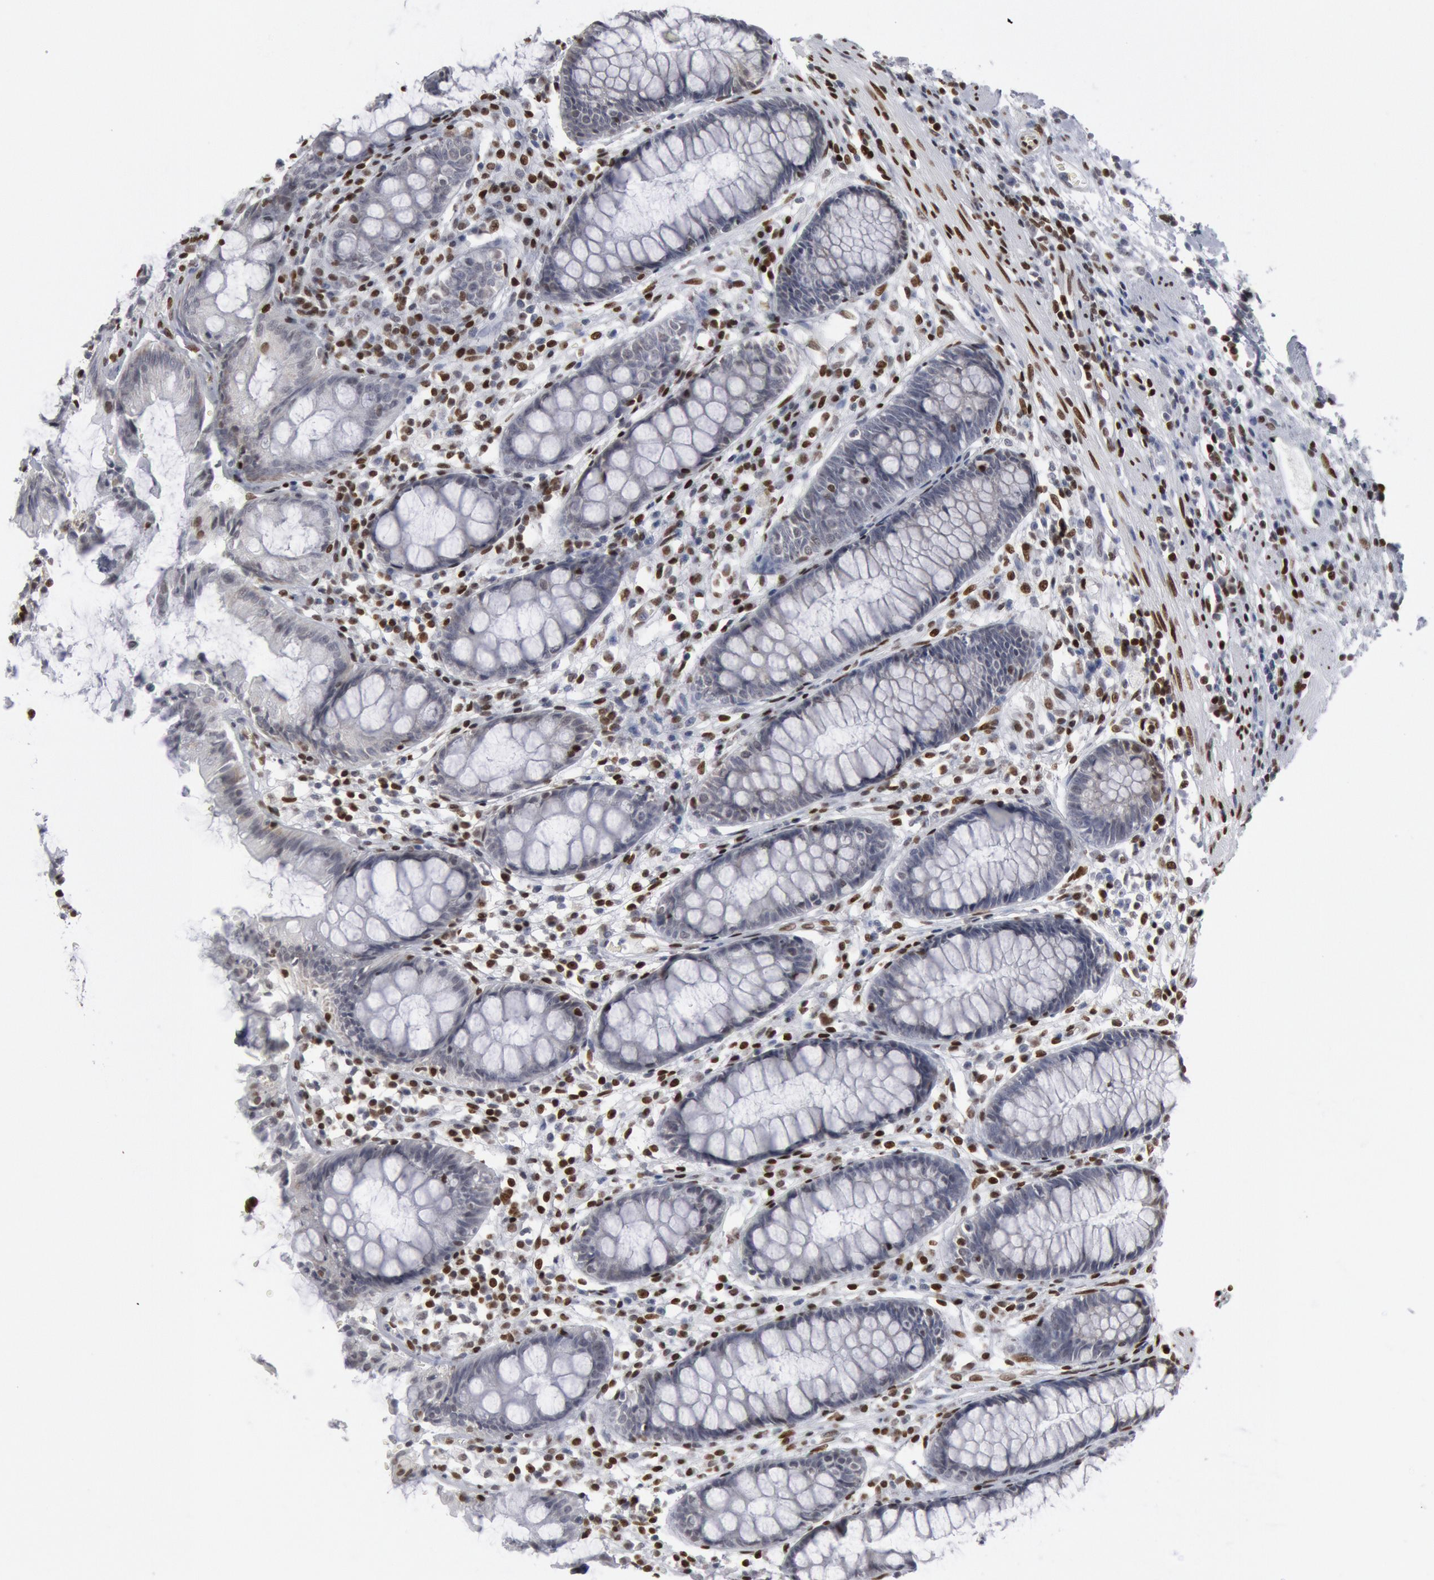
{"staining": {"intensity": "negative", "quantity": "none", "location": "none"}, "tissue": "rectum", "cell_type": "Glandular cells", "image_type": "normal", "snomed": [{"axis": "morphology", "description": "Normal tissue, NOS"}, {"axis": "topography", "description": "Rectum"}], "caption": "High magnification brightfield microscopy of benign rectum stained with DAB (3,3'-diaminobenzidine) (brown) and counterstained with hematoxylin (blue): glandular cells show no significant staining. The staining is performed using DAB (3,3'-diaminobenzidine) brown chromogen with nuclei counter-stained in using hematoxylin.", "gene": "MECP2", "patient": {"sex": "female", "age": 66}}